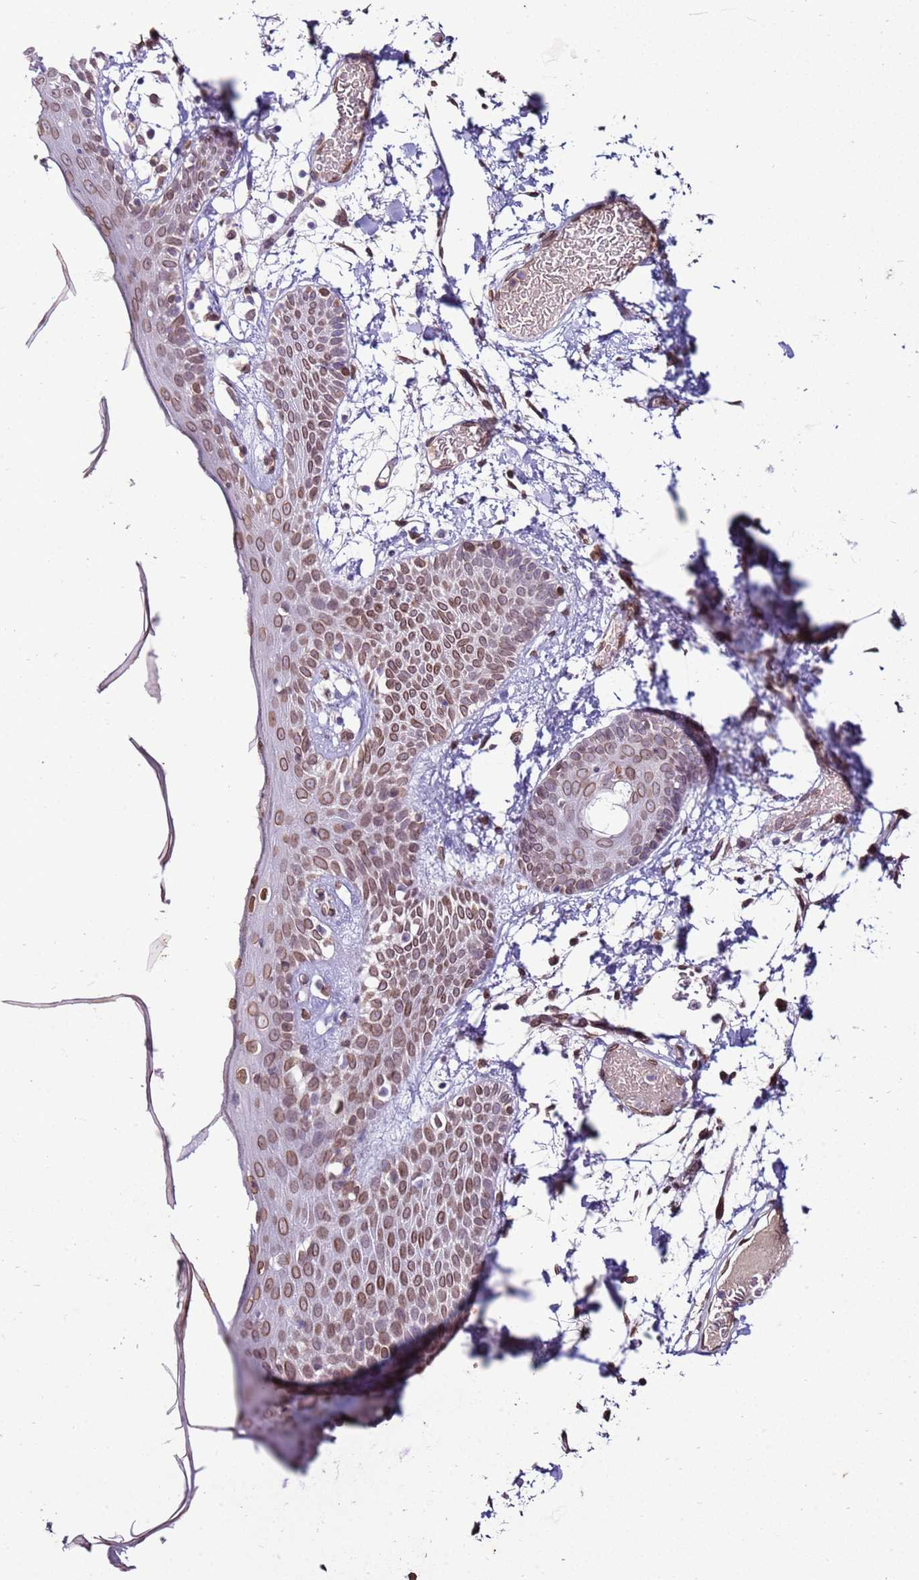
{"staining": {"intensity": "moderate", "quantity": ">75%", "location": "cytoplasmic/membranous,nuclear"}, "tissue": "skin", "cell_type": "Fibroblasts", "image_type": "normal", "snomed": [{"axis": "morphology", "description": "Normal tissue, NOS"}, {"axis": "topography", "description": "Skin"}], "caption": "IHC staining of normal skin, which shows medium levels of moderate cytoplasmic/membranous,nuclear staining in about >75% of fibroblasts indicating moderate cytoplasmic/membranous,nuclear protein staining. The staining was performed using DAB (brown) for protein detection and nuclei were counterstained in hematoxylin (blue).", "gene": "TMEM47", "patient": {"sex": "male", "age": 79}}